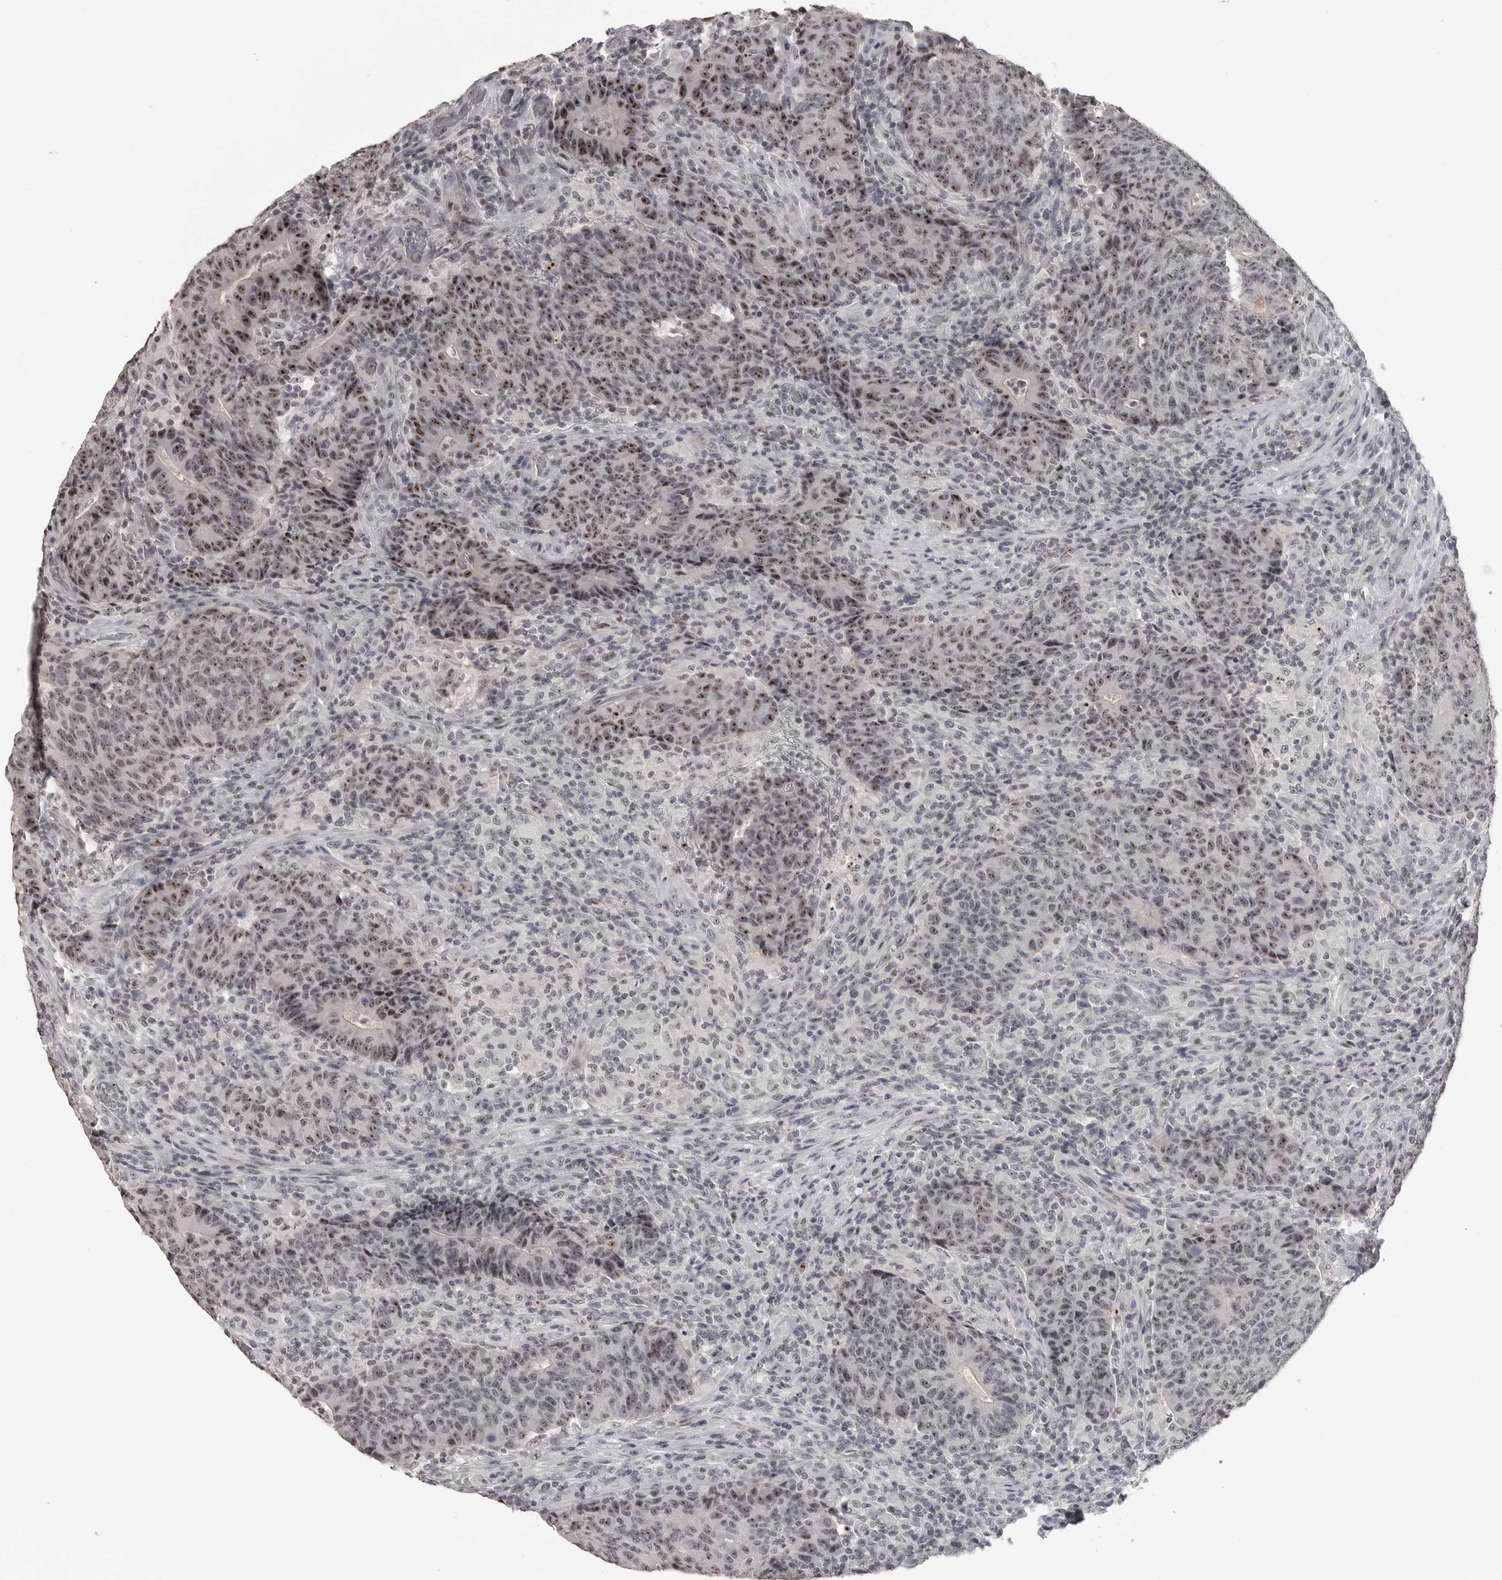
{"staining": {"intensity": "moderate", "quantity": ">75%", "location": "nuclear"}, "tissue": "colorectal cancer", "cell_type": "Tumor cells", "image_type": "cancer", "snomed": [{"axis": "morphology", "description": "Adenocarcinoma, NOS"}, {"axis": "topography", "description": "Colon"}], "caption": "Human colorectal cancer stained with a brown dye displays moderate nuclear positive positivity in about >75% of tumor cells.", "gene": "DDX54", "patient": {"sex": "female", "age": 75}}